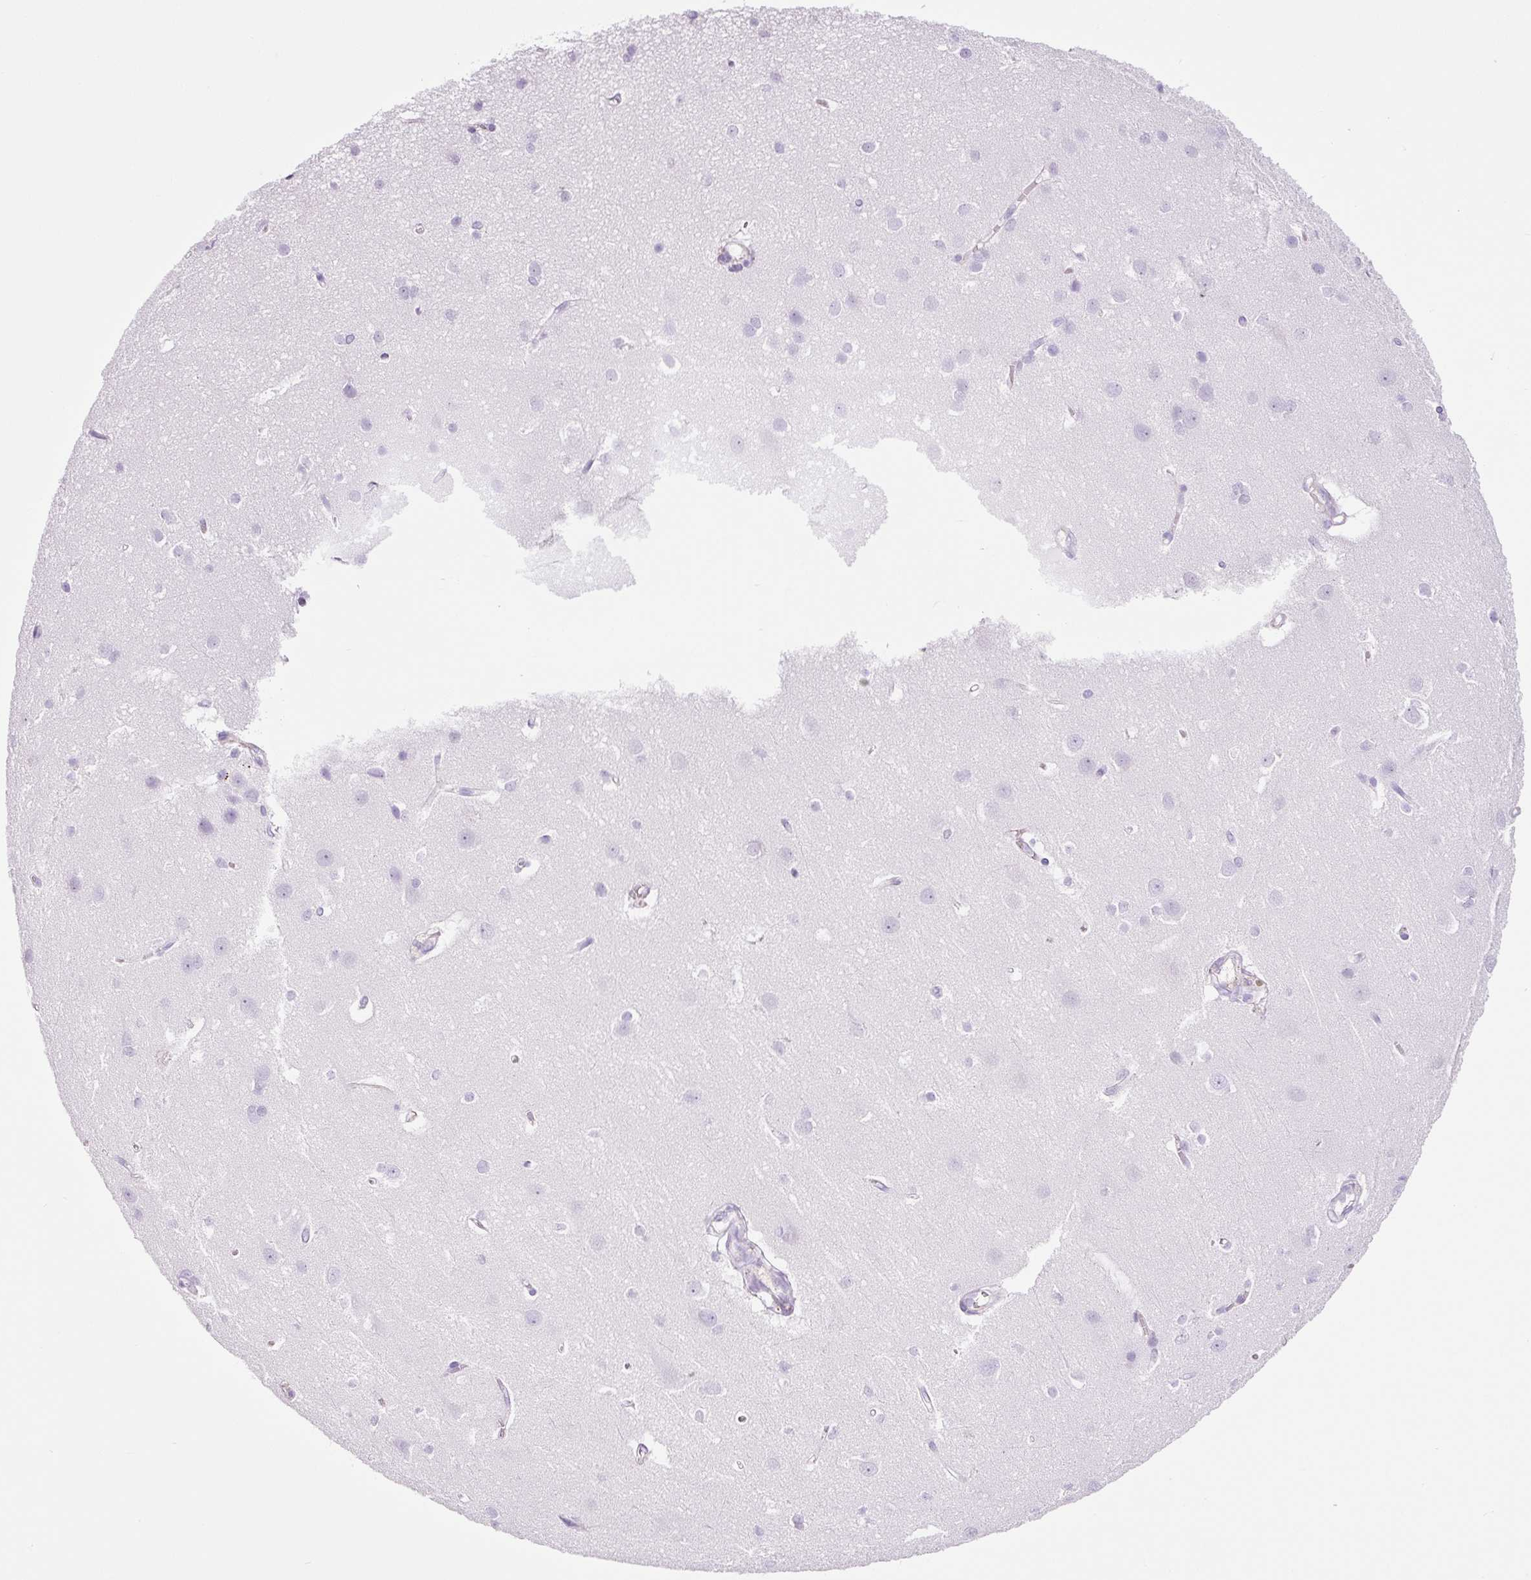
{"staining": {"intensity": "negative", "quantity": "none", "location": "none"}, "tissue": "cerebral cortex", "cell_type": "Endothelial cells", "image_type": "normal", "snomed": [{"axis": "morphology", "description": "Normal tissue, NOS"}, {"axis": "topography", "description": "Cerebral cortex"}], "caption": "This is an immunohistochemistry micrograph of unremarkable human cerebral cortex. There is no staining in endothelial cells.", "gene": "ADSS1", "patient": {"sex": "male", "age": 37}}